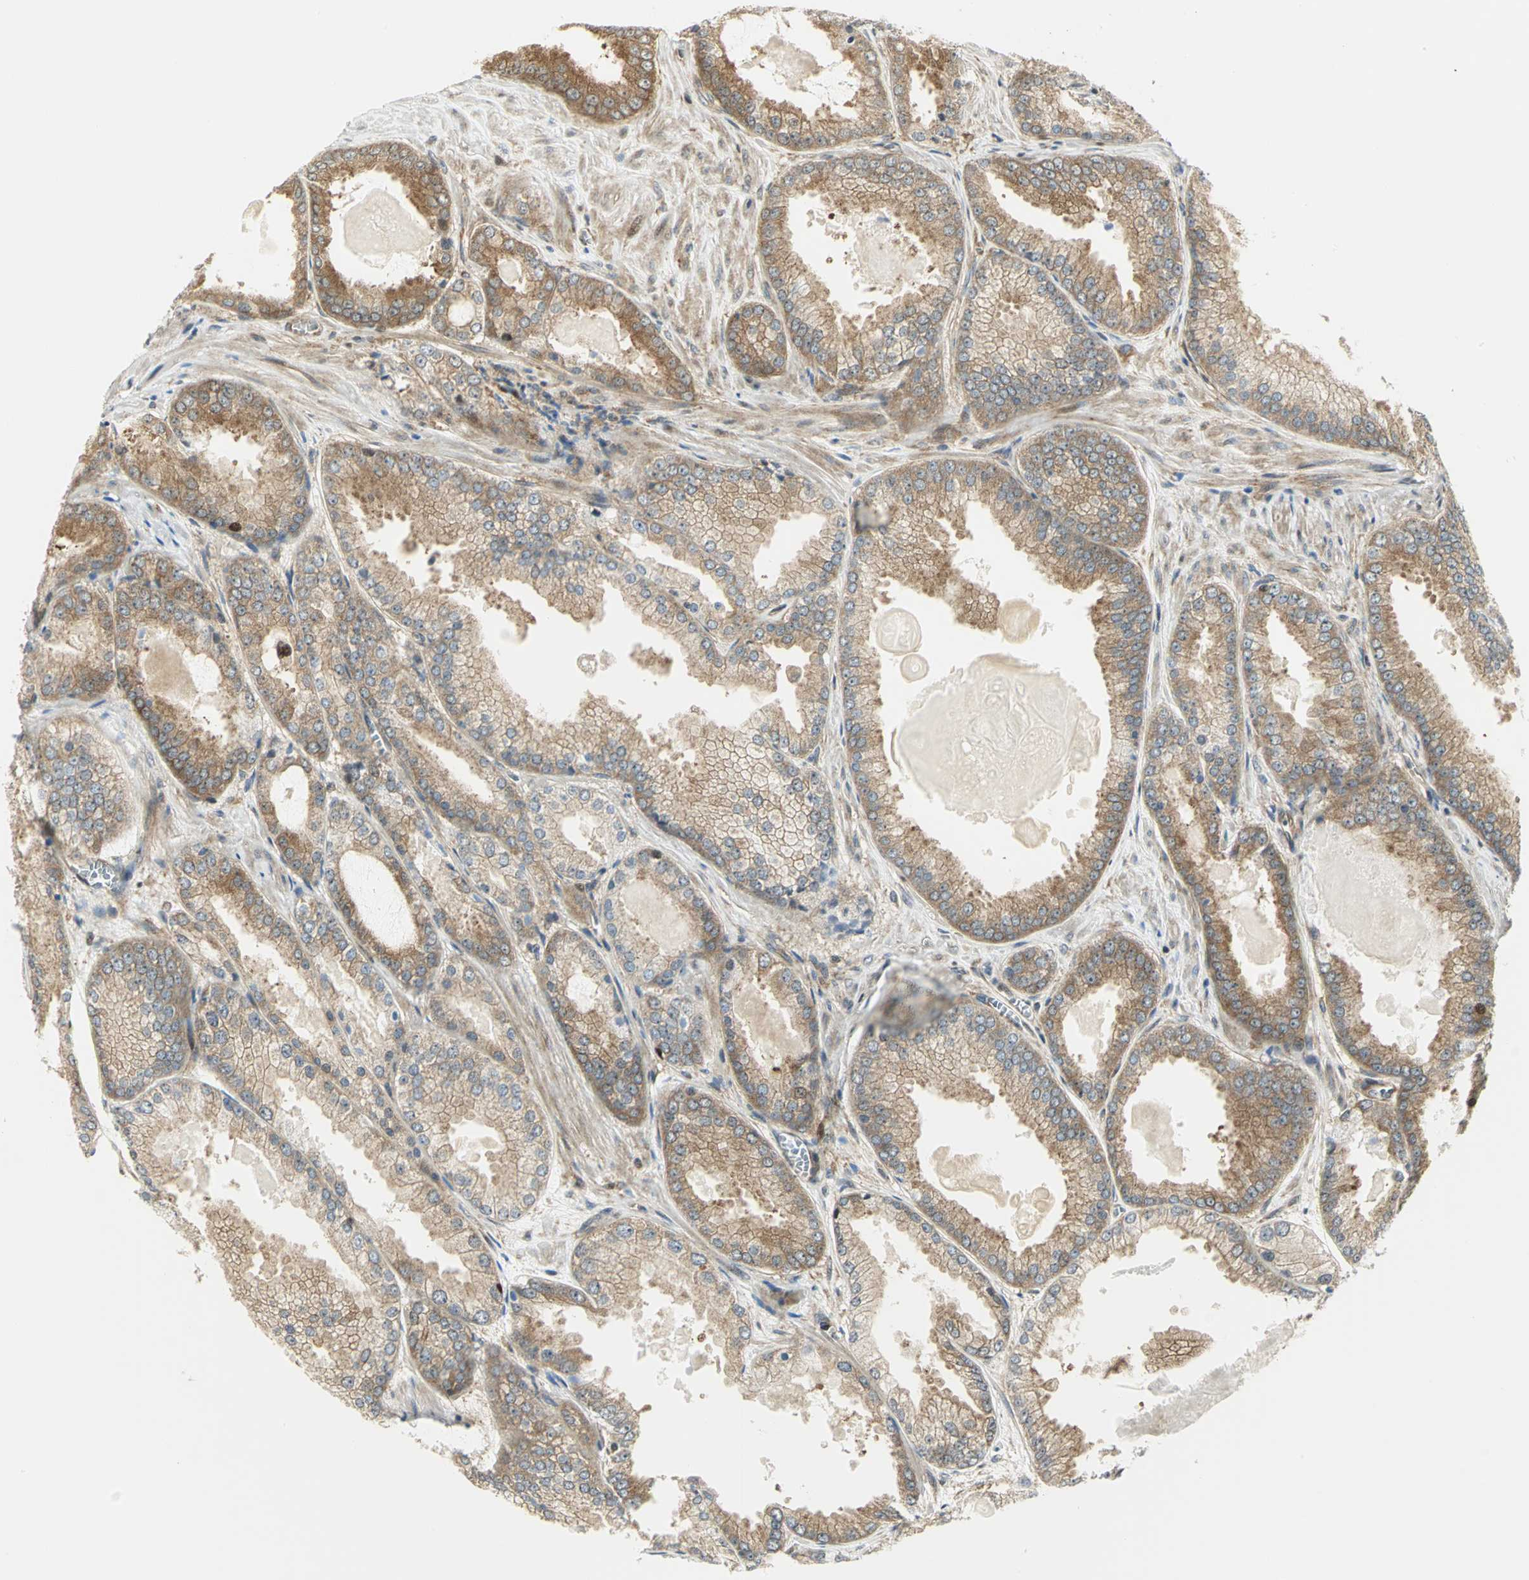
{"staining": {"intensity": "moderate", "quantity": ">75%", "location": "cytoplasmic/membranous"}, "tissue": "prostate cancer", "cell_type": "Tumor cells", "image_type": "cancer", "snomed": [{"axis": "morphology", "description": "Adenocarcinoma, High grade"}, {"axis": "topography", "description": "Prostate"}], "caption": "Immunohistochemistry staining of prostate cancer, which demonstrates medium levels of moderate cytoplasmic/membranous expression in approximately >75% of tumor cells indicating moderate cytoplasmic/membranous protein expression. The staining was performed using DAB (3,3'-diaminobenzidine) (brown) for protein detection and nuclei were counterstained in hematoxylin (blue).", "gene": "EEA1", "patient": {"sex": "male", "age": 61}}